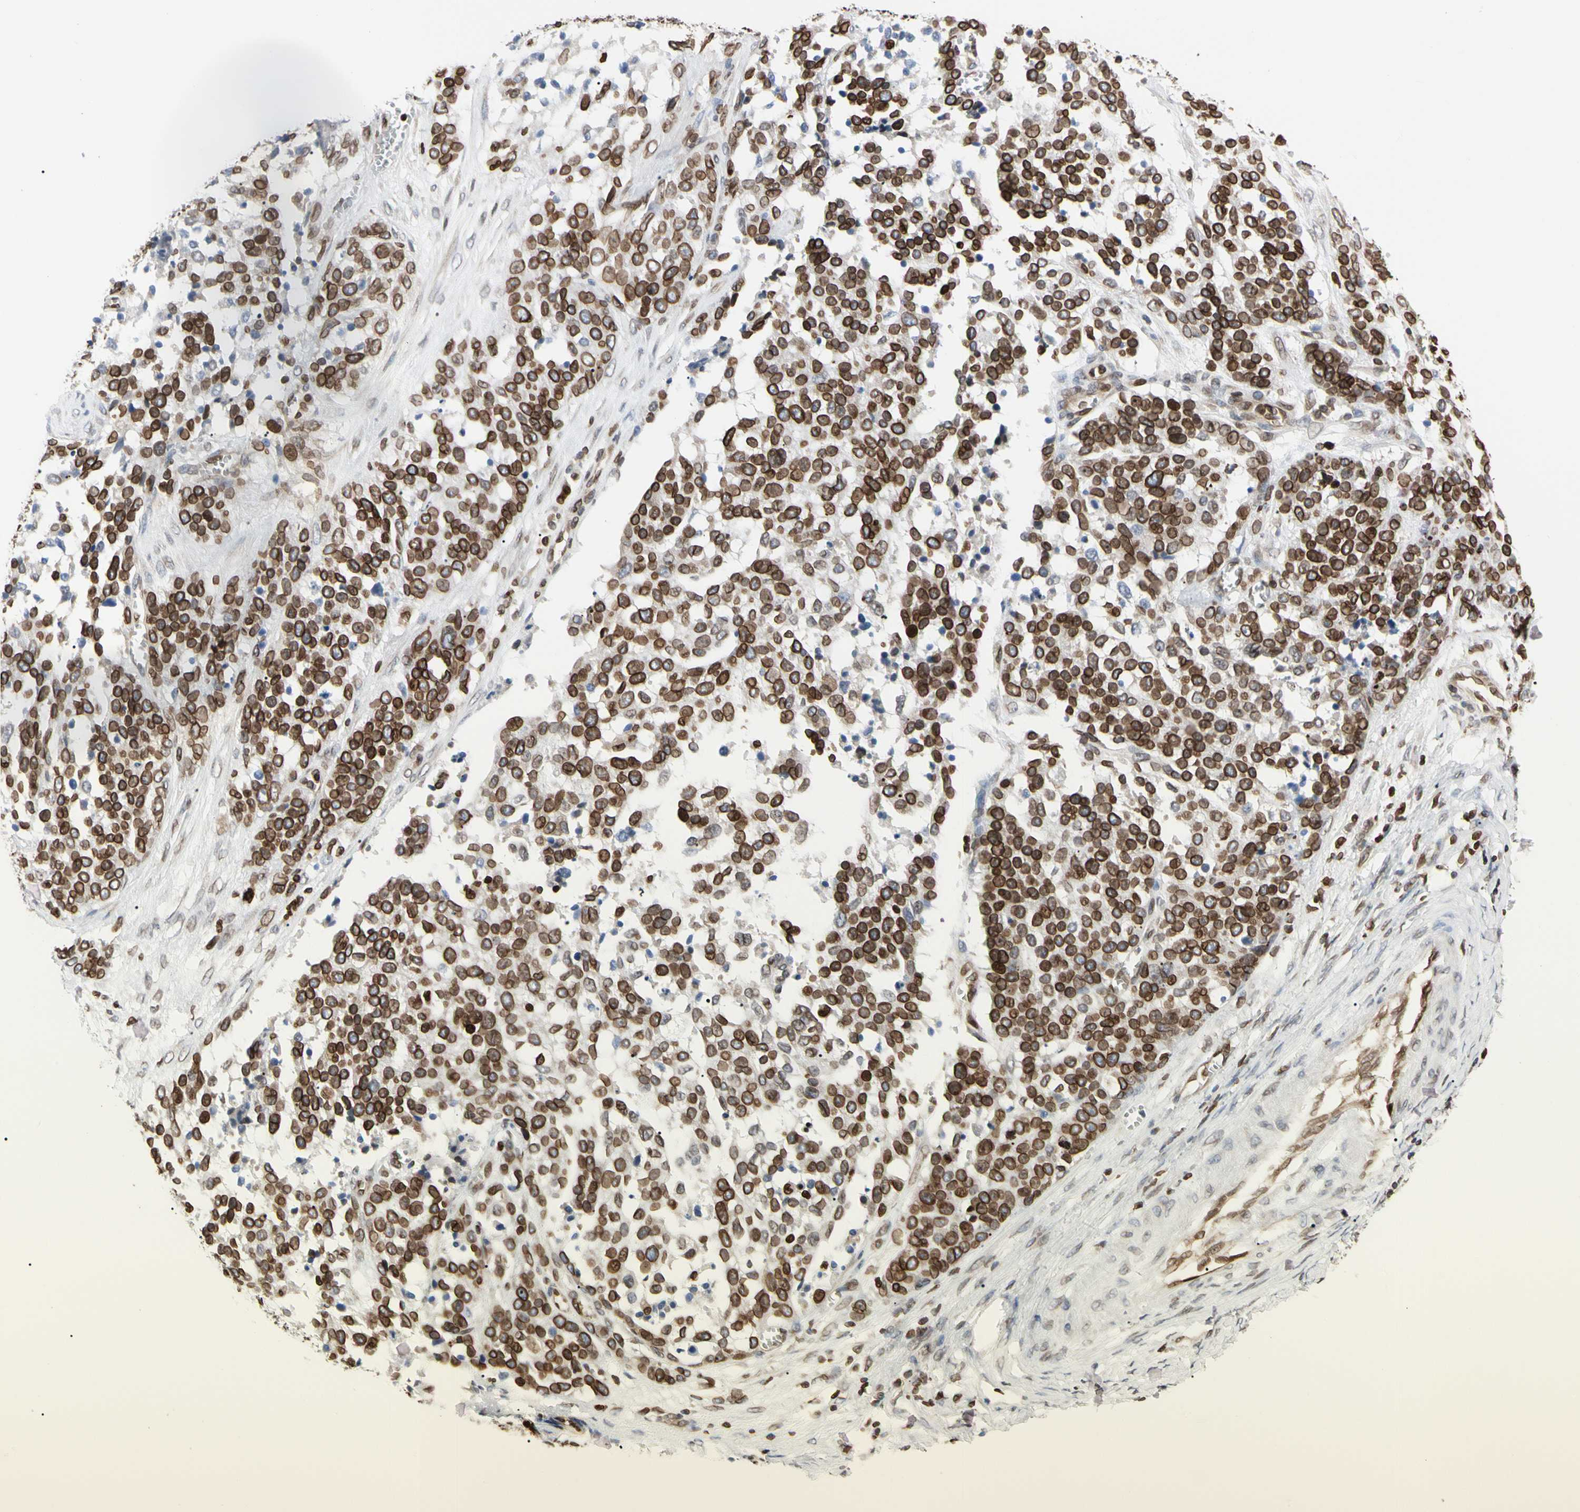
{"staining": {"intensity": "strong", "quantity": ">75%", "location": "cytoplasmic/membranous,nuclear"}, "tissue": "ovarian cancer", "cell_type": "Tumor cells", "image_type": "cancer", "snomed": [{"axis": "morphology", "description": "Cystadenocarcinoma, serous, NOS"}, {"axis": "topography", "description": "Ovary"}], "caption": "DAB (3,3'-diaminobenzidine) immunohistochemical staining of human ovarian serous cystadenocarcinoma exhibits strong cytoplasmic/membranous and nuclear protein expression in approximately >75% of tumor cells.", "gene": "TMPO", "patient": {"sex": "female", "age": 44}}